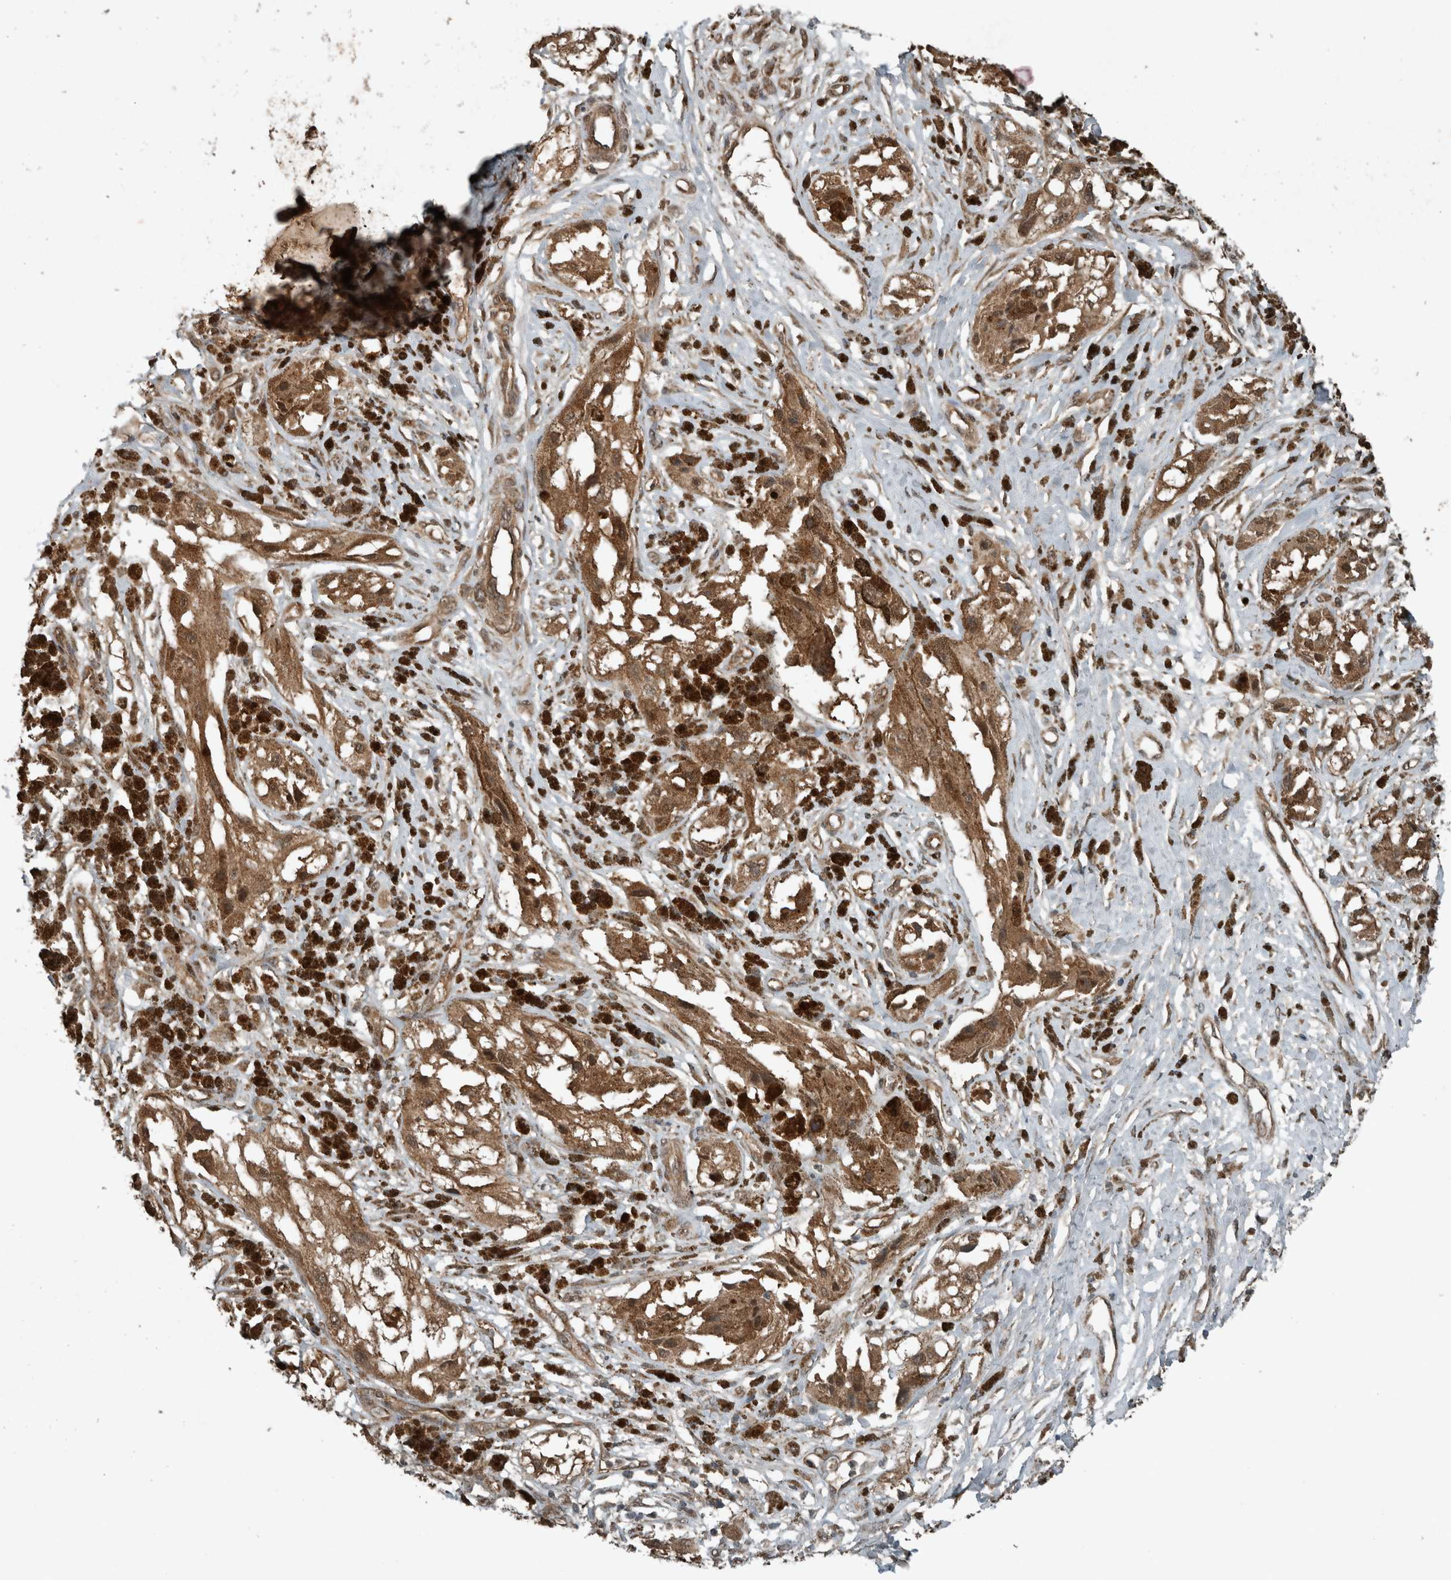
{"staining": {"intensity": "moderate", "quantity": ">75%", "location": "cytoplasmic/membranous,nuclear"}, "tissue": "melanoma", "cell_type": "Tumor cells", "image_type": "cancer", "snomed": [{"axis": "morphology", "description": "Malignant melanoma, NOS"}, {"axis": "topography", "description": "Skin"}], "caption": "Tumor cells display medium levels of moderate cytoplasmic/membranous and nuclear positivity in about >75% of cells in human malignant melanoma.", "gene": "ARHGEF12", "patient": {"sex": "male", "age": 88}}